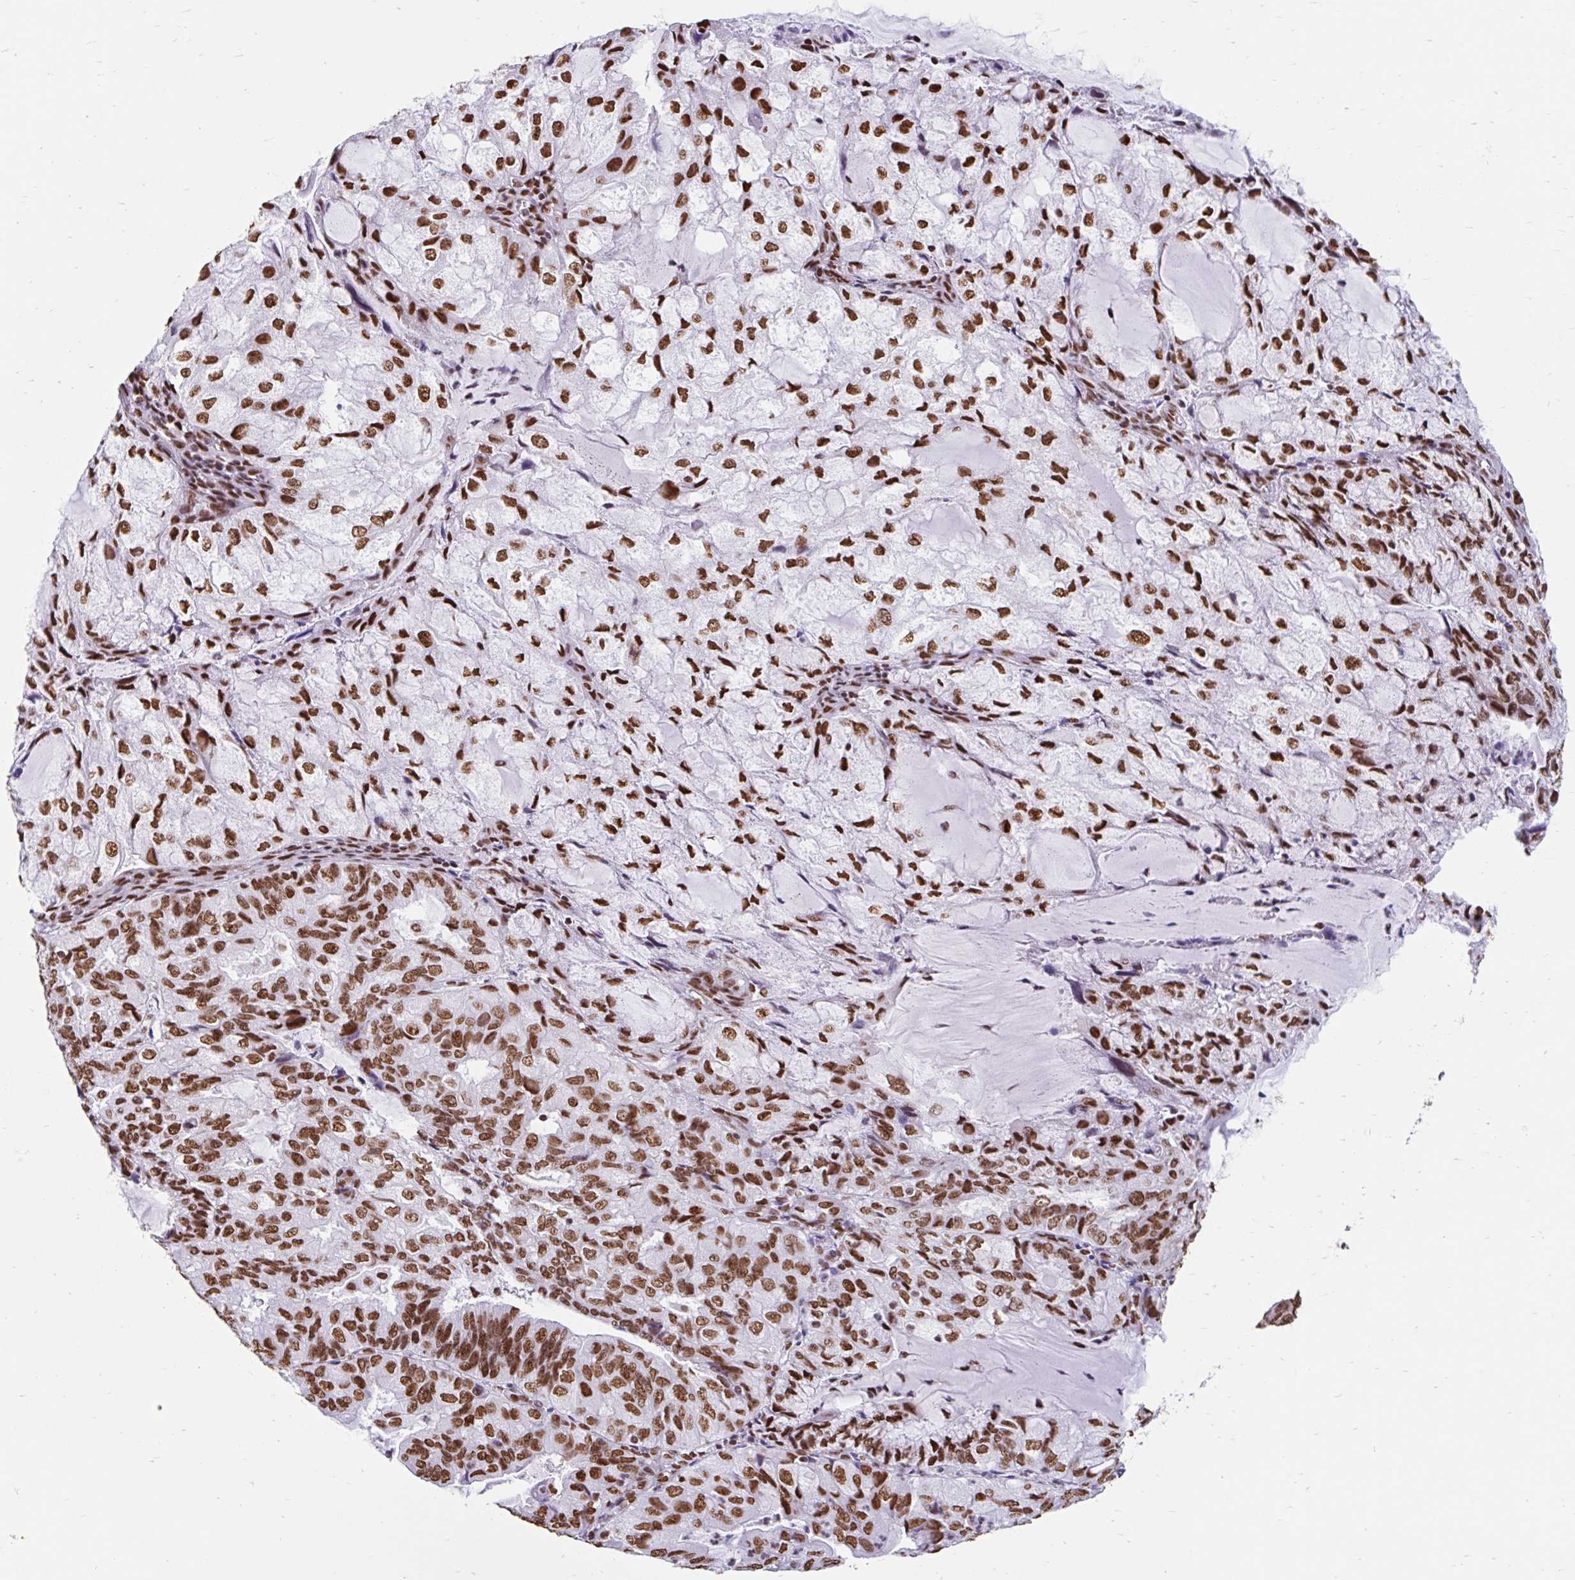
{"staining": {"intensity": "moderate", "quantity": ">75%", "location": "nuclear"}, "tissue": "endometrial cancer", "cell_type": "Tumor cells", "image_type": "cancer", "snomed": [{"axis": "morphology", "description": "Adenocarcinoma, NOS"}, {"axis": "topography", "description": "Endometrium"}], "caption": "DAB immunohistochemical staining of human endometrial adenocarcinoma demonstrates moderate nuclear protein positivity in about >75% of tumor cells.", "gene": "KHDRBS1", "patient": {"sex": "female", "age": 81}}